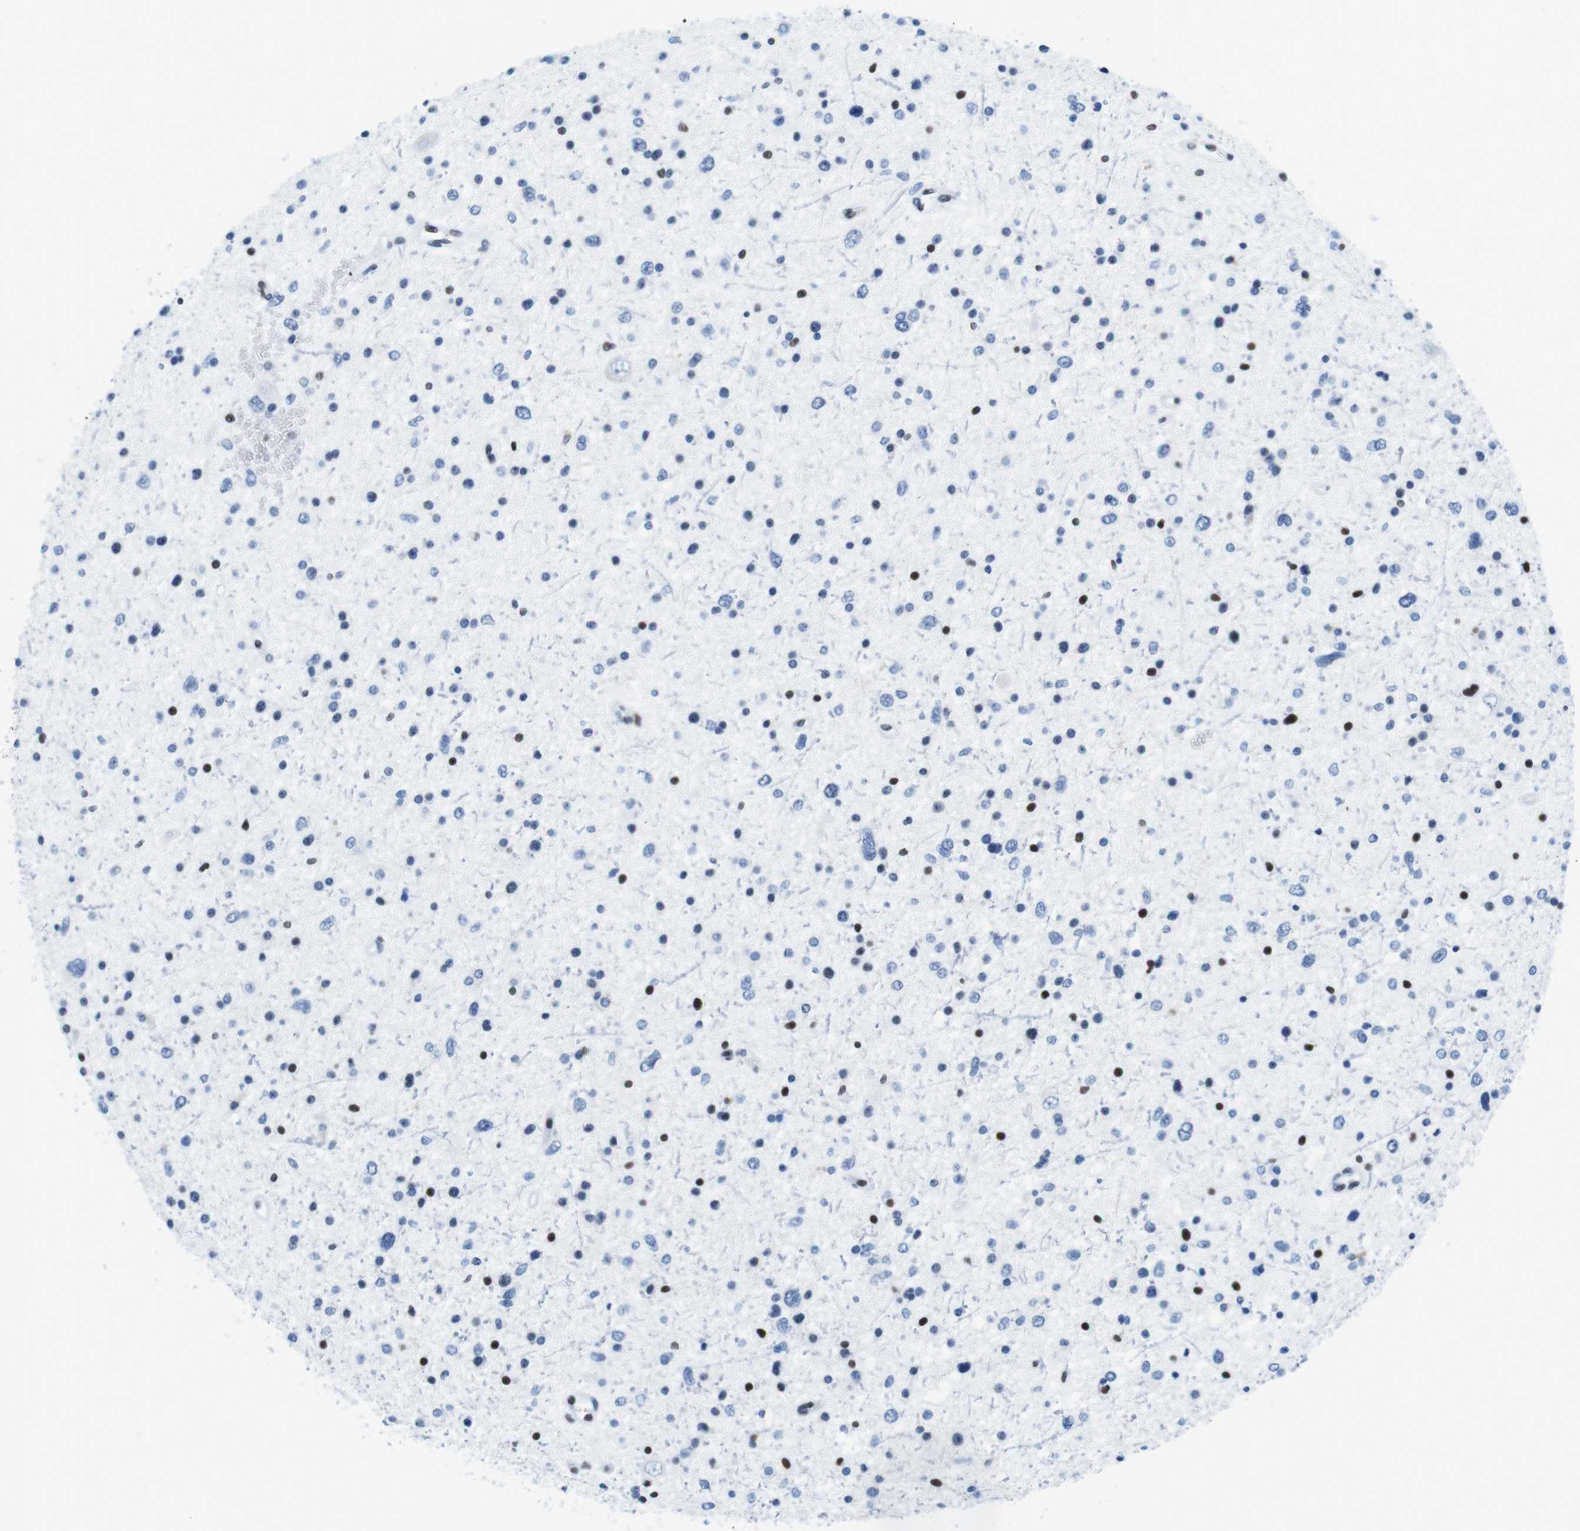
{"staining": {"intensity": "moderate", "quantity": "<25%", "location": "nuclear"}, "tissue": "glioma", "cell_type": "Tumor cells", "image_type": "cancer", "snomed": [{"axis": "morphology", "description": "Glioma, malignant, Low grade"}, {"axis": "topography", "description": "Brain"}], "caption": "Glioma tissue reveals moderate nuclear staining in approximately <25% of tumor cells, visualized by immunohistochemistry. Immunohistochemistry stains the protein in brown and the nuclei are stained blue.", "gene": "IFI16", "patient": {"sex": "female", "age": 37}}